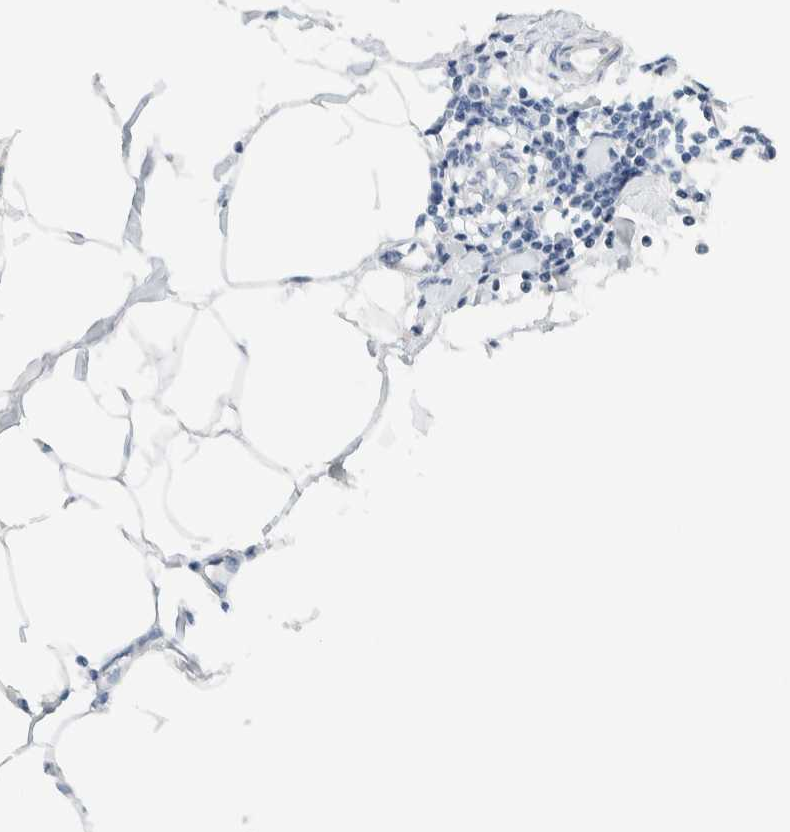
{"staining": {"intensity": "negative", "quantity": "none", "location": "none"}, "tissue": "adipose tissue", "cell_type": "Adipocytes", "image_type": "normal", "snomed": [{"axis": "morphology", "description": "Normal tissue, NOS"}, {"axis": "morphology", "description": "Adenocarcinoma, NOS"}, {"axis": "topography", "description": "Colon"}, {"axis": "topography", "description": "Peripheral nerve tissue"}], "caption": "Image shows no significant protein staining in adipocytes of unremarkable adipose tissue. (DAB (3,3'-diaminobenzidine) IHC with hematoxylin counter stain).", "gene": "ALOX12B", "patient": {"sex": "male", "age": 14}}